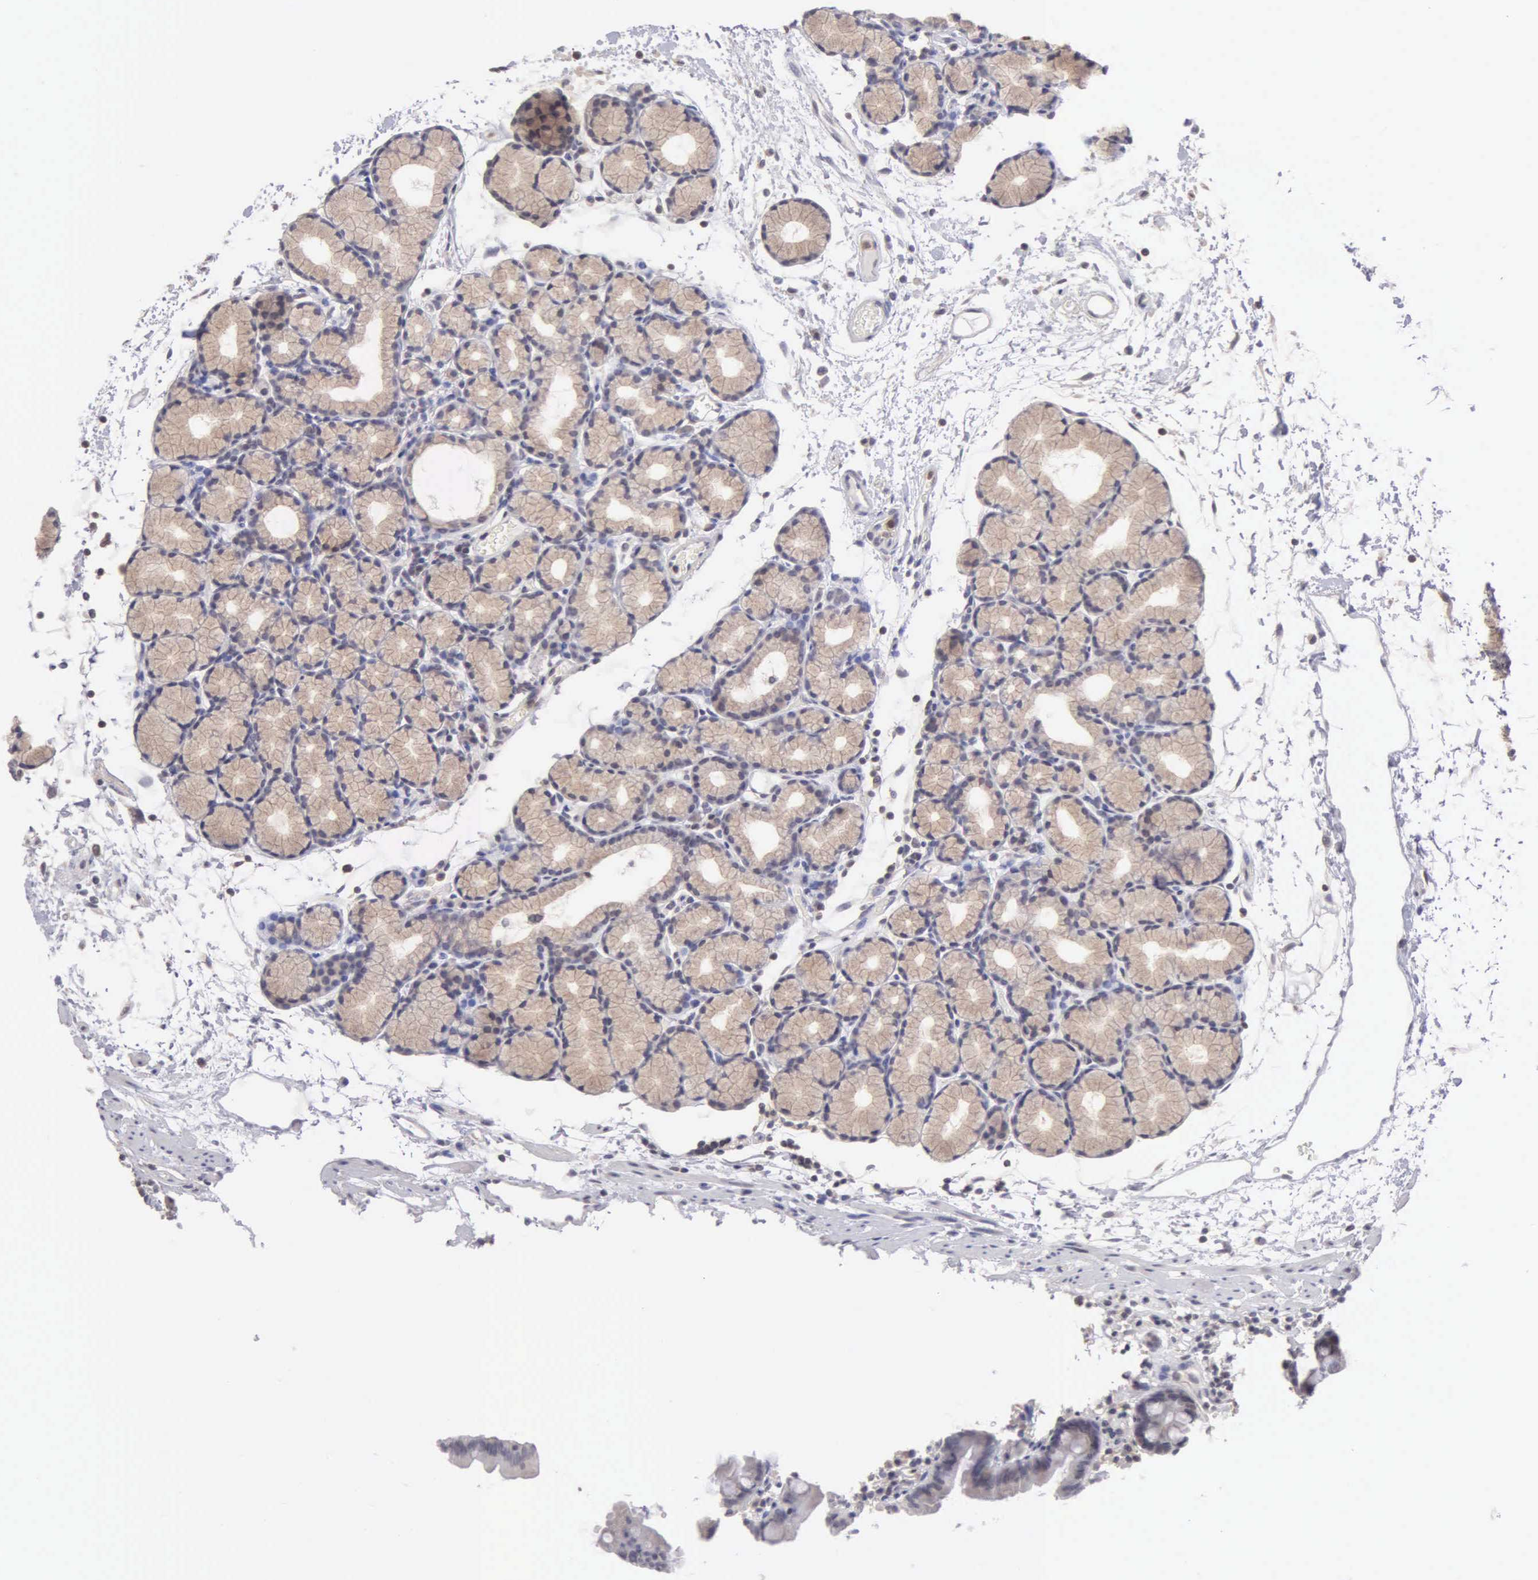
{"staining": {"intensity": "moderate", "quantity": "25%-75%", "location": "cytoplasmic/membranous"}, "tissue": "duodenum", "cell_type": "Glandular cells", "image_type": "normal", "snomed": [{"axis": "morphology", "description": "Normal tissue, NOS"}, {"axis": "topography", "description": "Duodenum"}], "caption": "The histopathology image shows a brown stain indicating the presence of a protein in the cytoplasmic/membranous of glandular cells in duodenum.", "gene": "BRD1", "patient": {"sex": "female", "age": 48}}